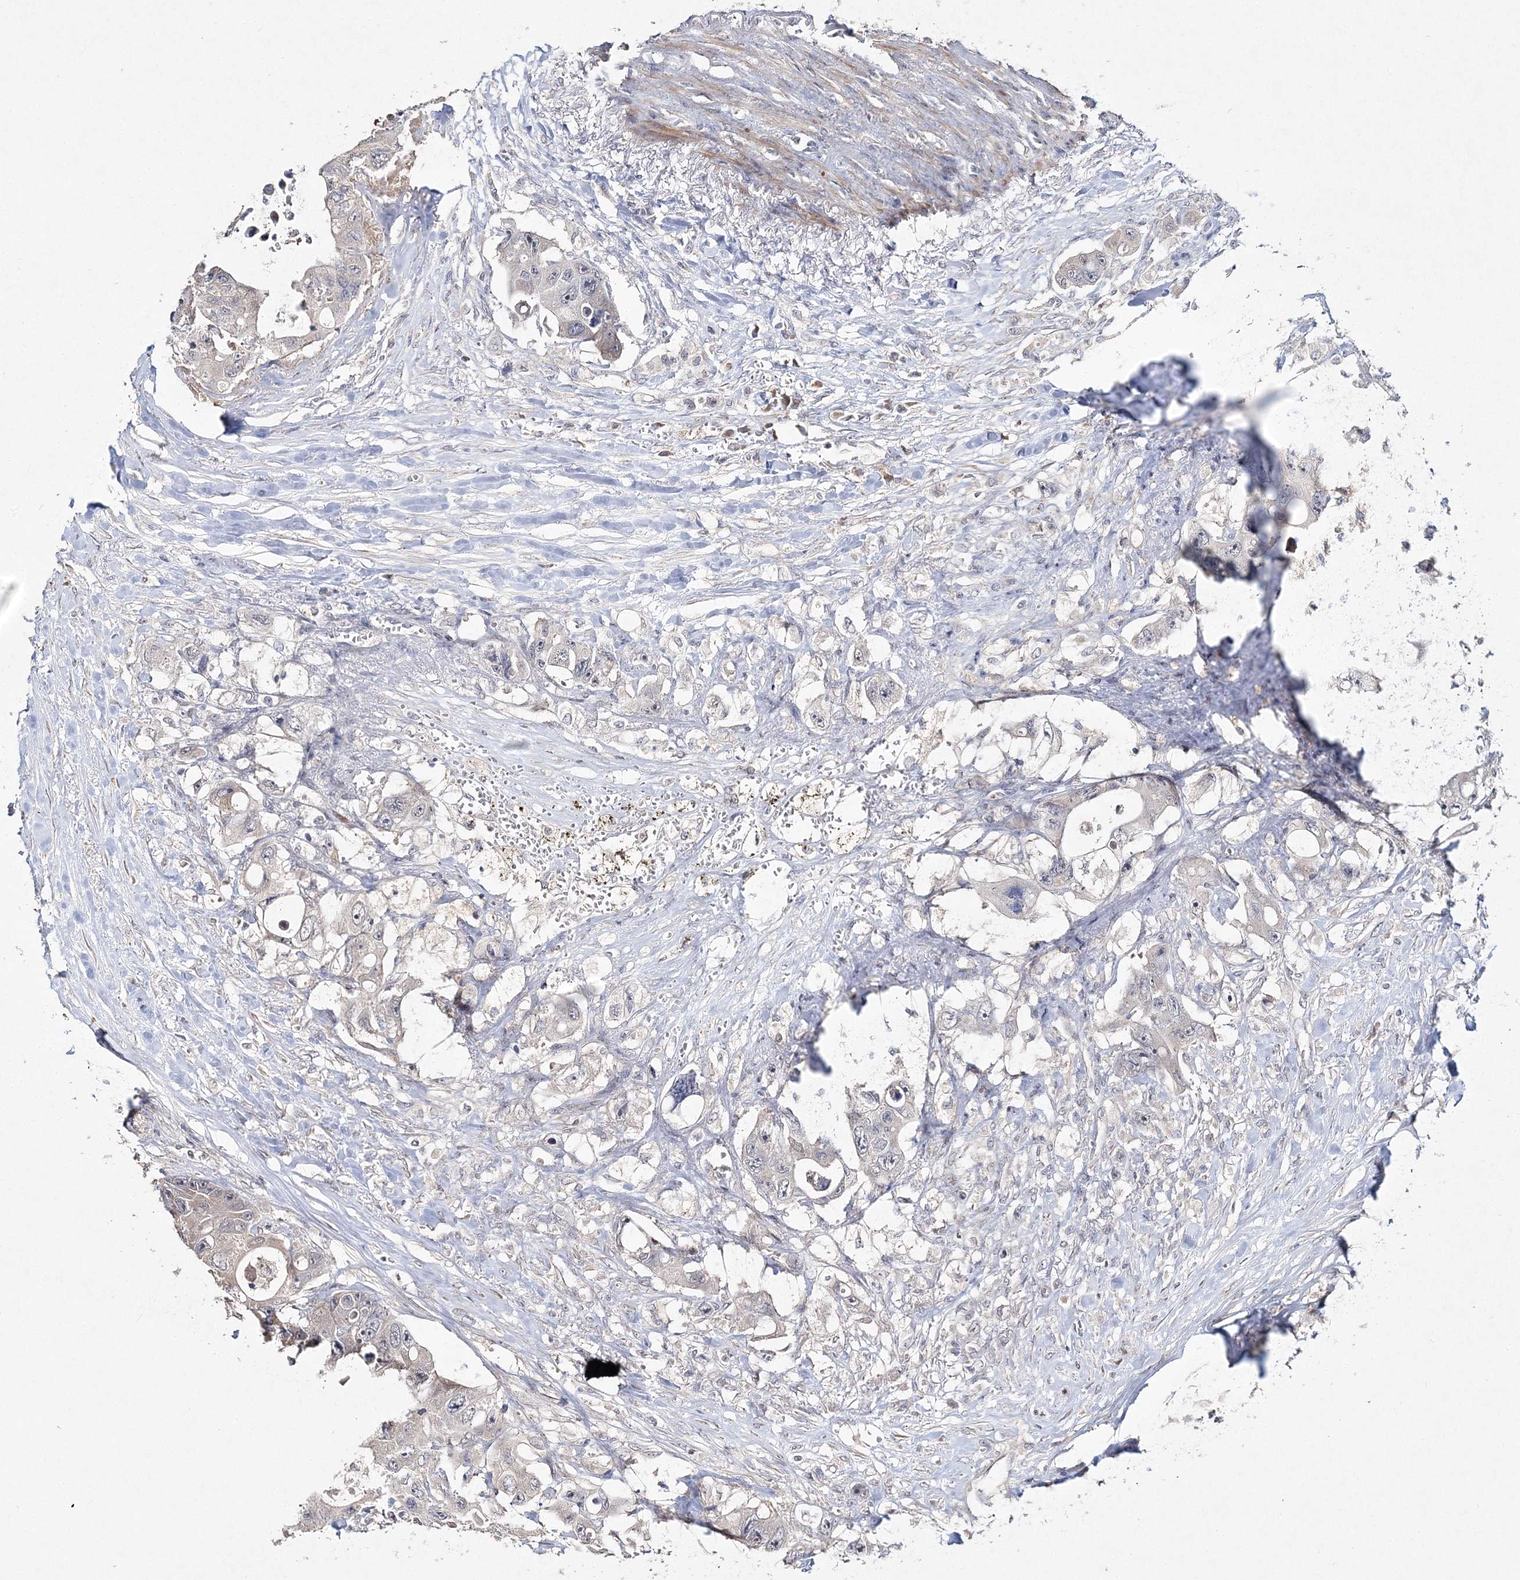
{"staining": {"intensity": "negative", "quantity": "none", "location": "none"}, "tissue": "colorectal cancer", "cell_type": "Tumor cells", "image_type": "cancer", "snomed": [{"axis": "morphology", "description": "Adenocarcinoma, NOS"}, {"axis": "topography", "description": "Colon"}], "caption": "The micrograph exhibits no staining of tumor cells in adenocarcinoma (colorectal).", "gene": "GJB5", "patient": {"sex": "female", "age": 46}}